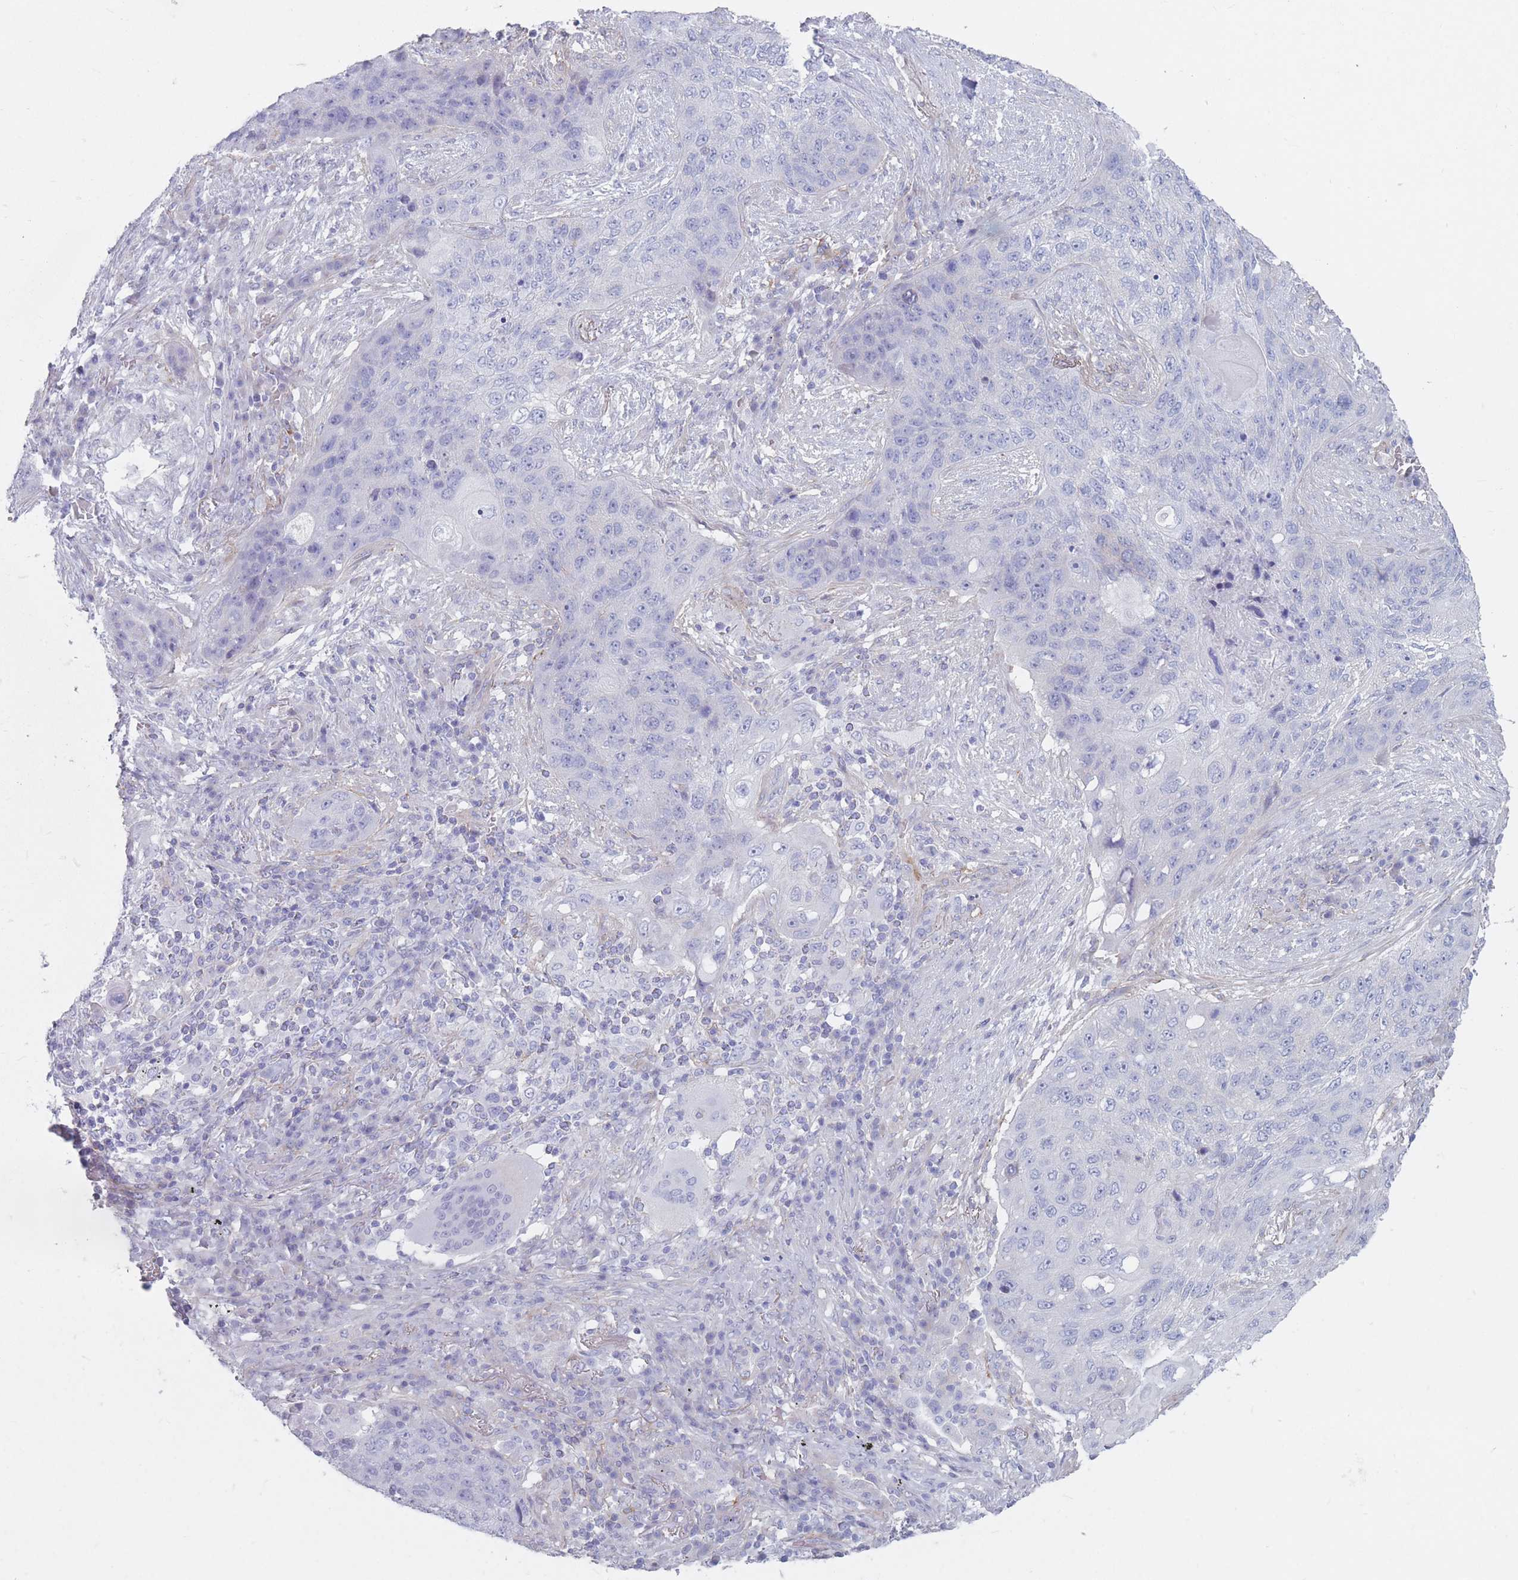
{"staining": {"intensity": "negative", "quantity": "none", "location": "none"}, "tissue": "lung cancer", "cell_type": "Tumor cells", "image_type": "cancer", "snomed": [{"axis": "morphology", "description": "Squamous cell carcinoma, NOS"}, {"axis": "topography", "description": "Lung"}], "caption": "Tumor cells are negative for brown protein staining in lung squamous cell carcinoma.", "gene": "PLPP1", "patient": {"sex": "female", "age": 63}}